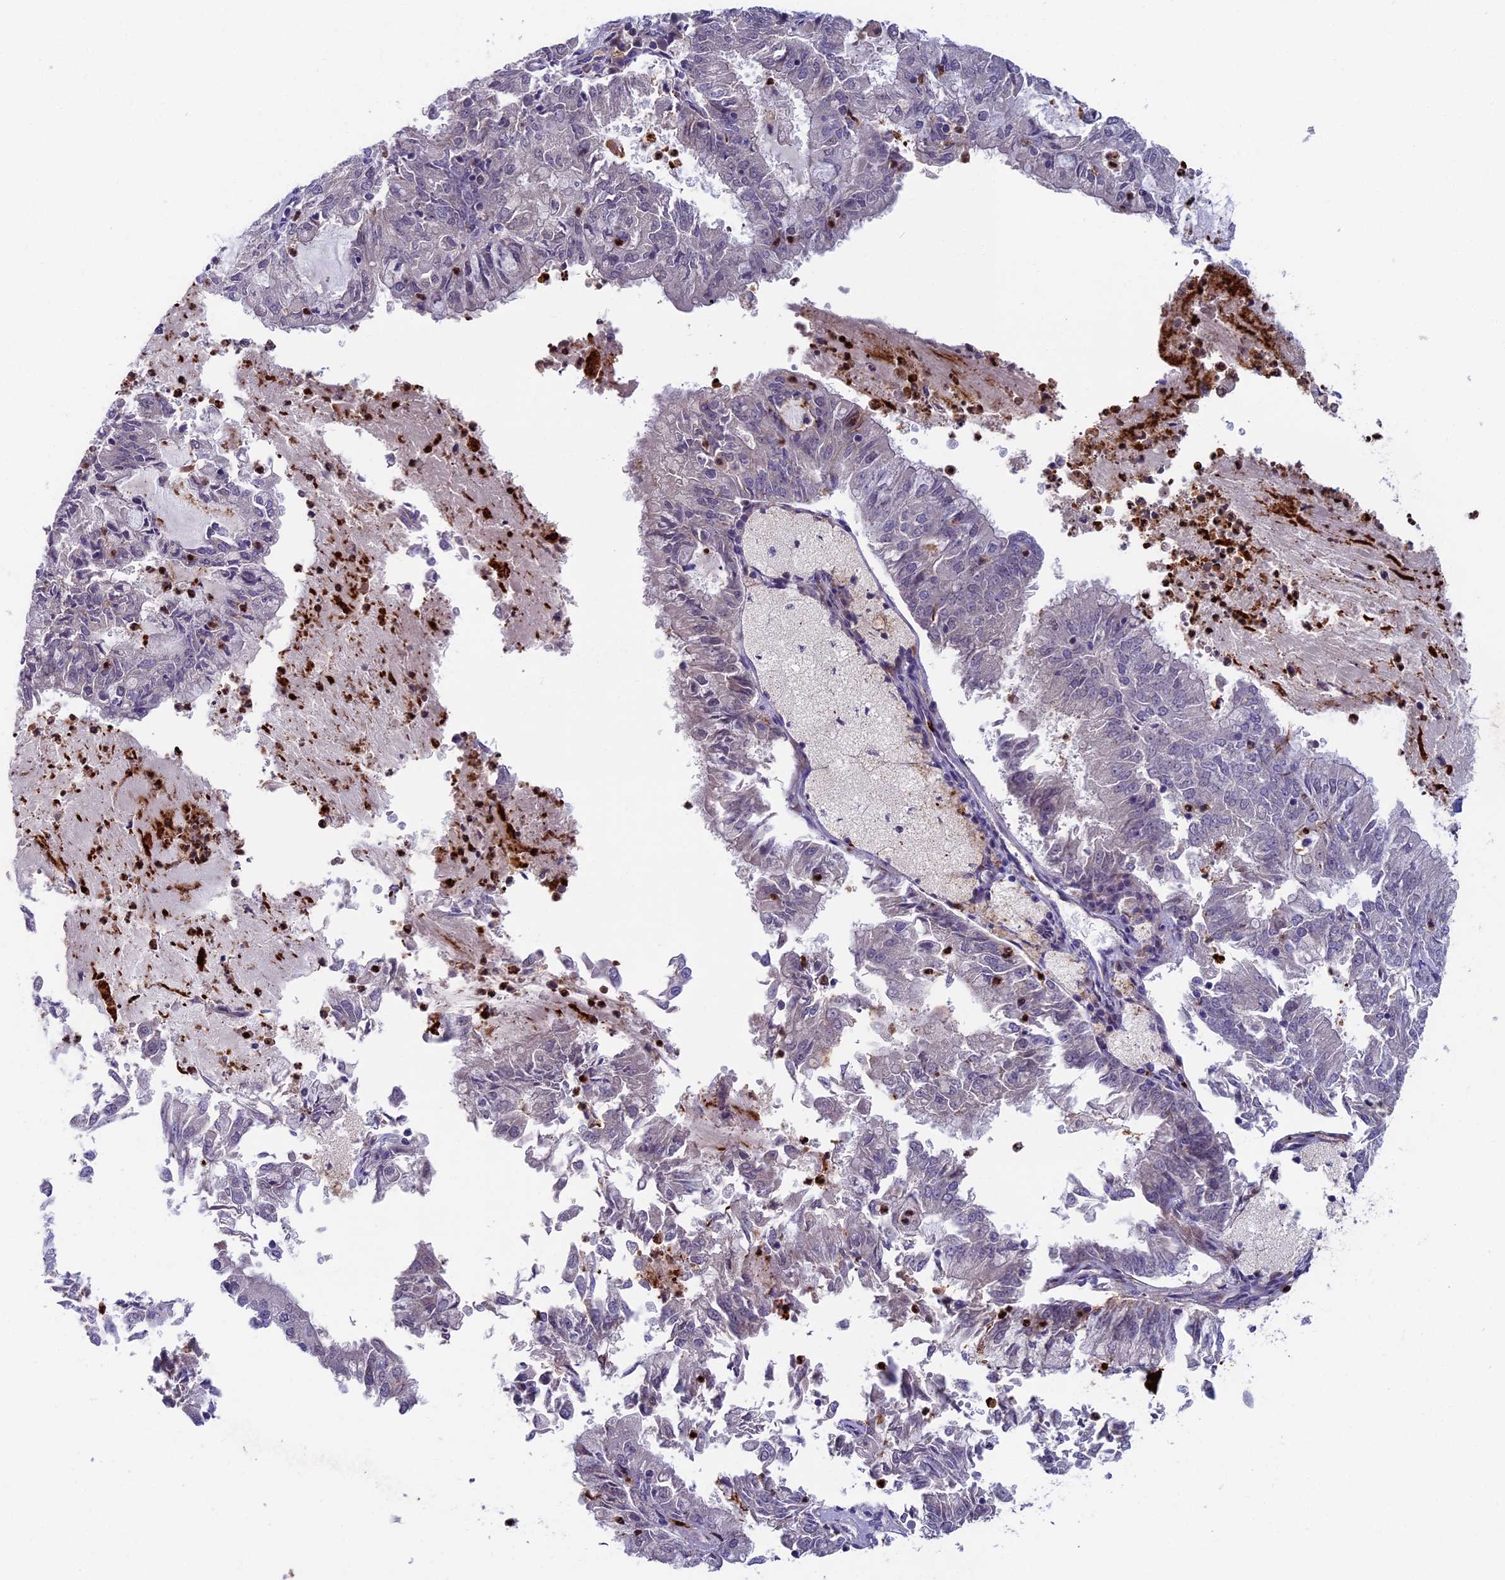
{"staining": {"intensity": "negative", "quantity": "none", "location": "none"}, "tissue": "endometrial cancer", "cell_type": "Tumor cells", "image_type": "cancer", "snomed": [{"axis": "morphology", "description": "Adenocarcinoma, NOS"}, {"axis": "topography", "description": "Endometrium"}], "caption": "A micrograph of adenocarcinoma (endometrial) stained for a protein displays no brown staining in tumor cells. The staining is performed using DAB brown chromogen with nuclei counter-stained in using hematoxylin.", "gene": "LIG1", "patient": {"sex": "female", "age": 57}}